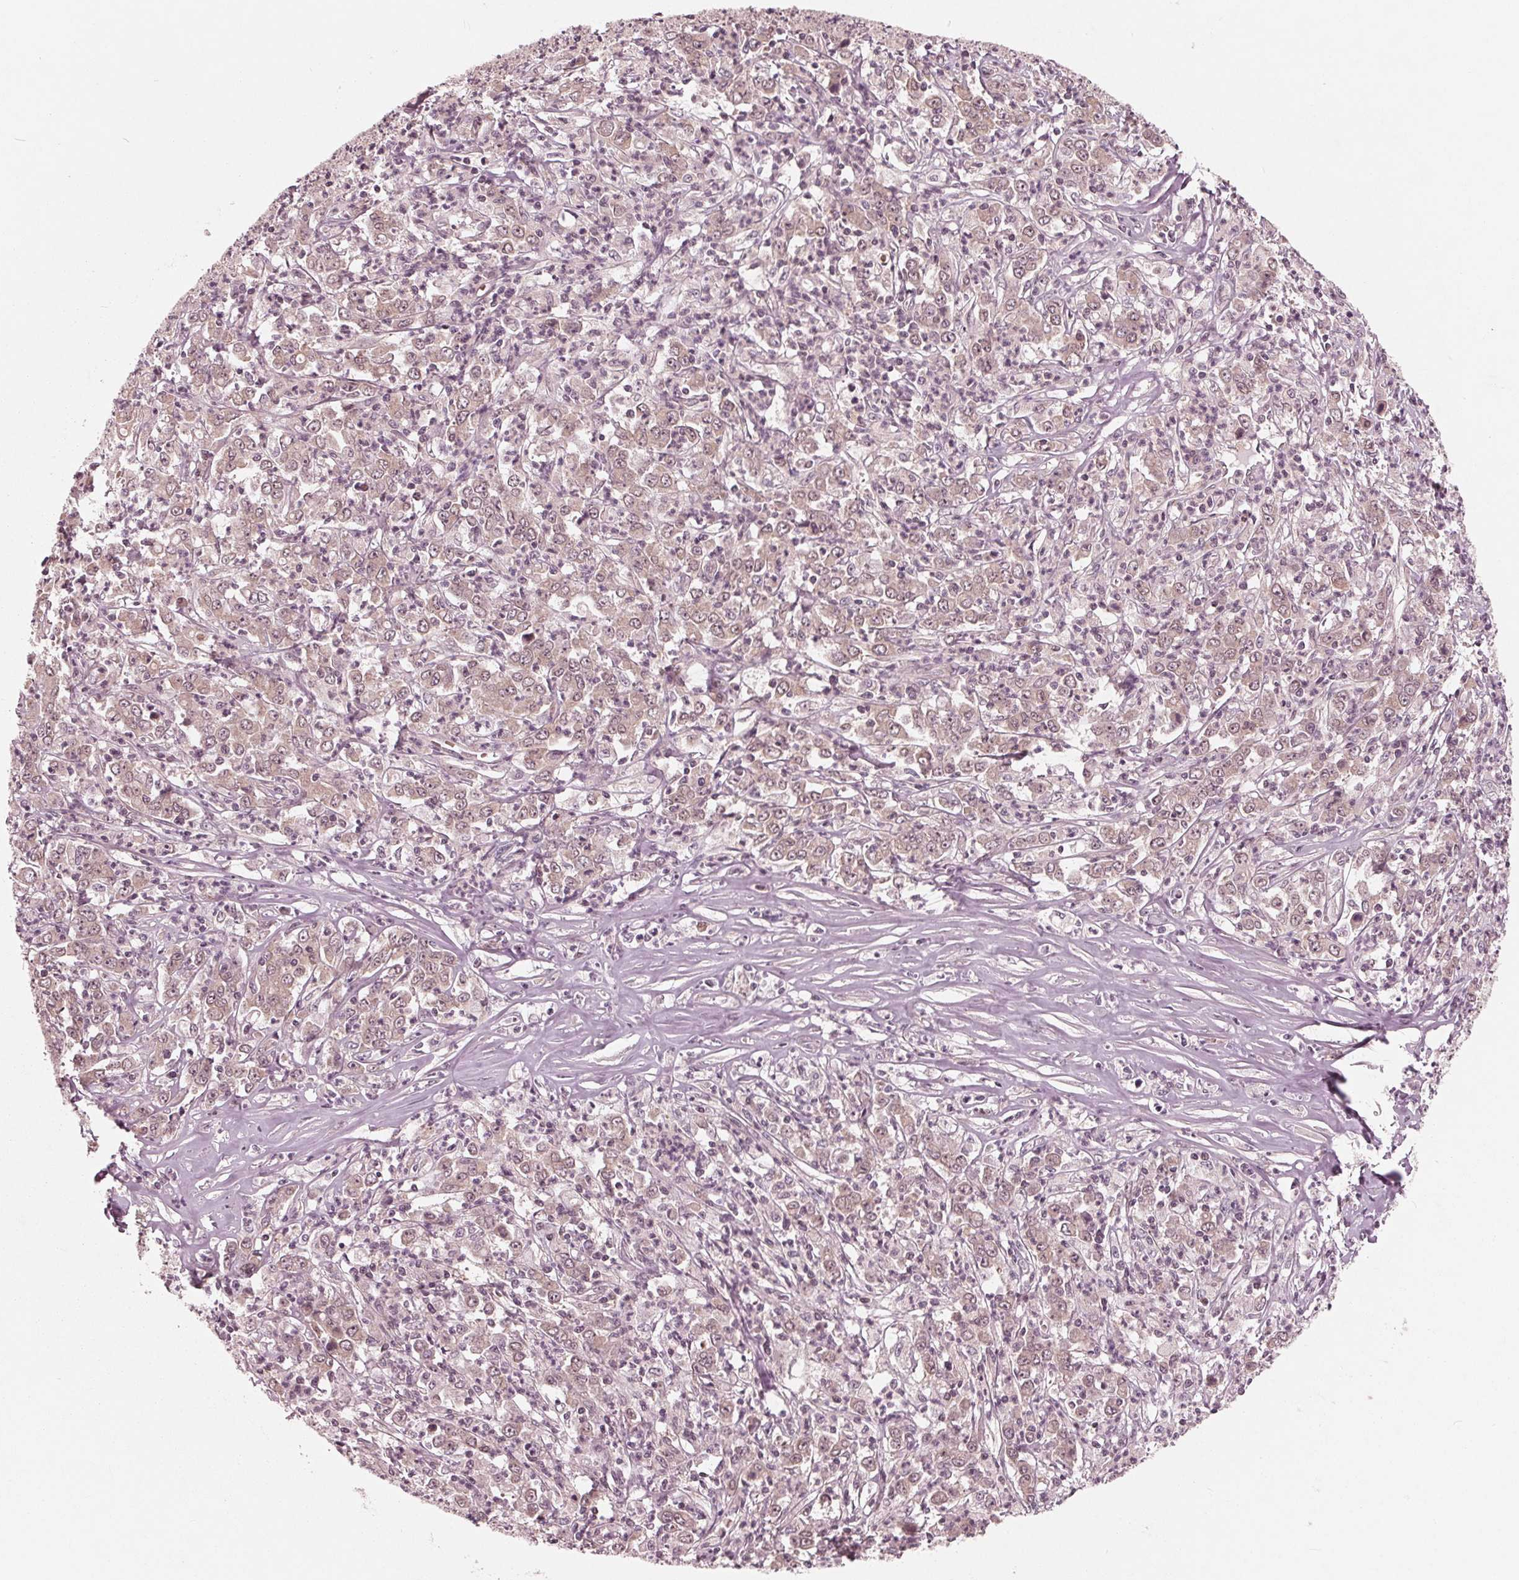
{"staining": {"intensity": "weak", "quantity": "25%-75%", "location": "cytoplasmic/membranous"}, "tissue": "stomach cancer", "cell_type": "Tumor cells", "image_type": "cancer", "snomed": [{"axis": "morphology", "description": "Adenocarcinoma, NOS"}, {"axis": "topography", "description": "Stomach, lower"}], "caption": "A low amount of weak cytoplasmic/membranous positivity is identified in approximately 25%-75% of tumor cells in stomach cancer tissue. Nuclei are stained in blue.", "gene": "UBALD1", "patient": {"sex": "female", "age": 71}}